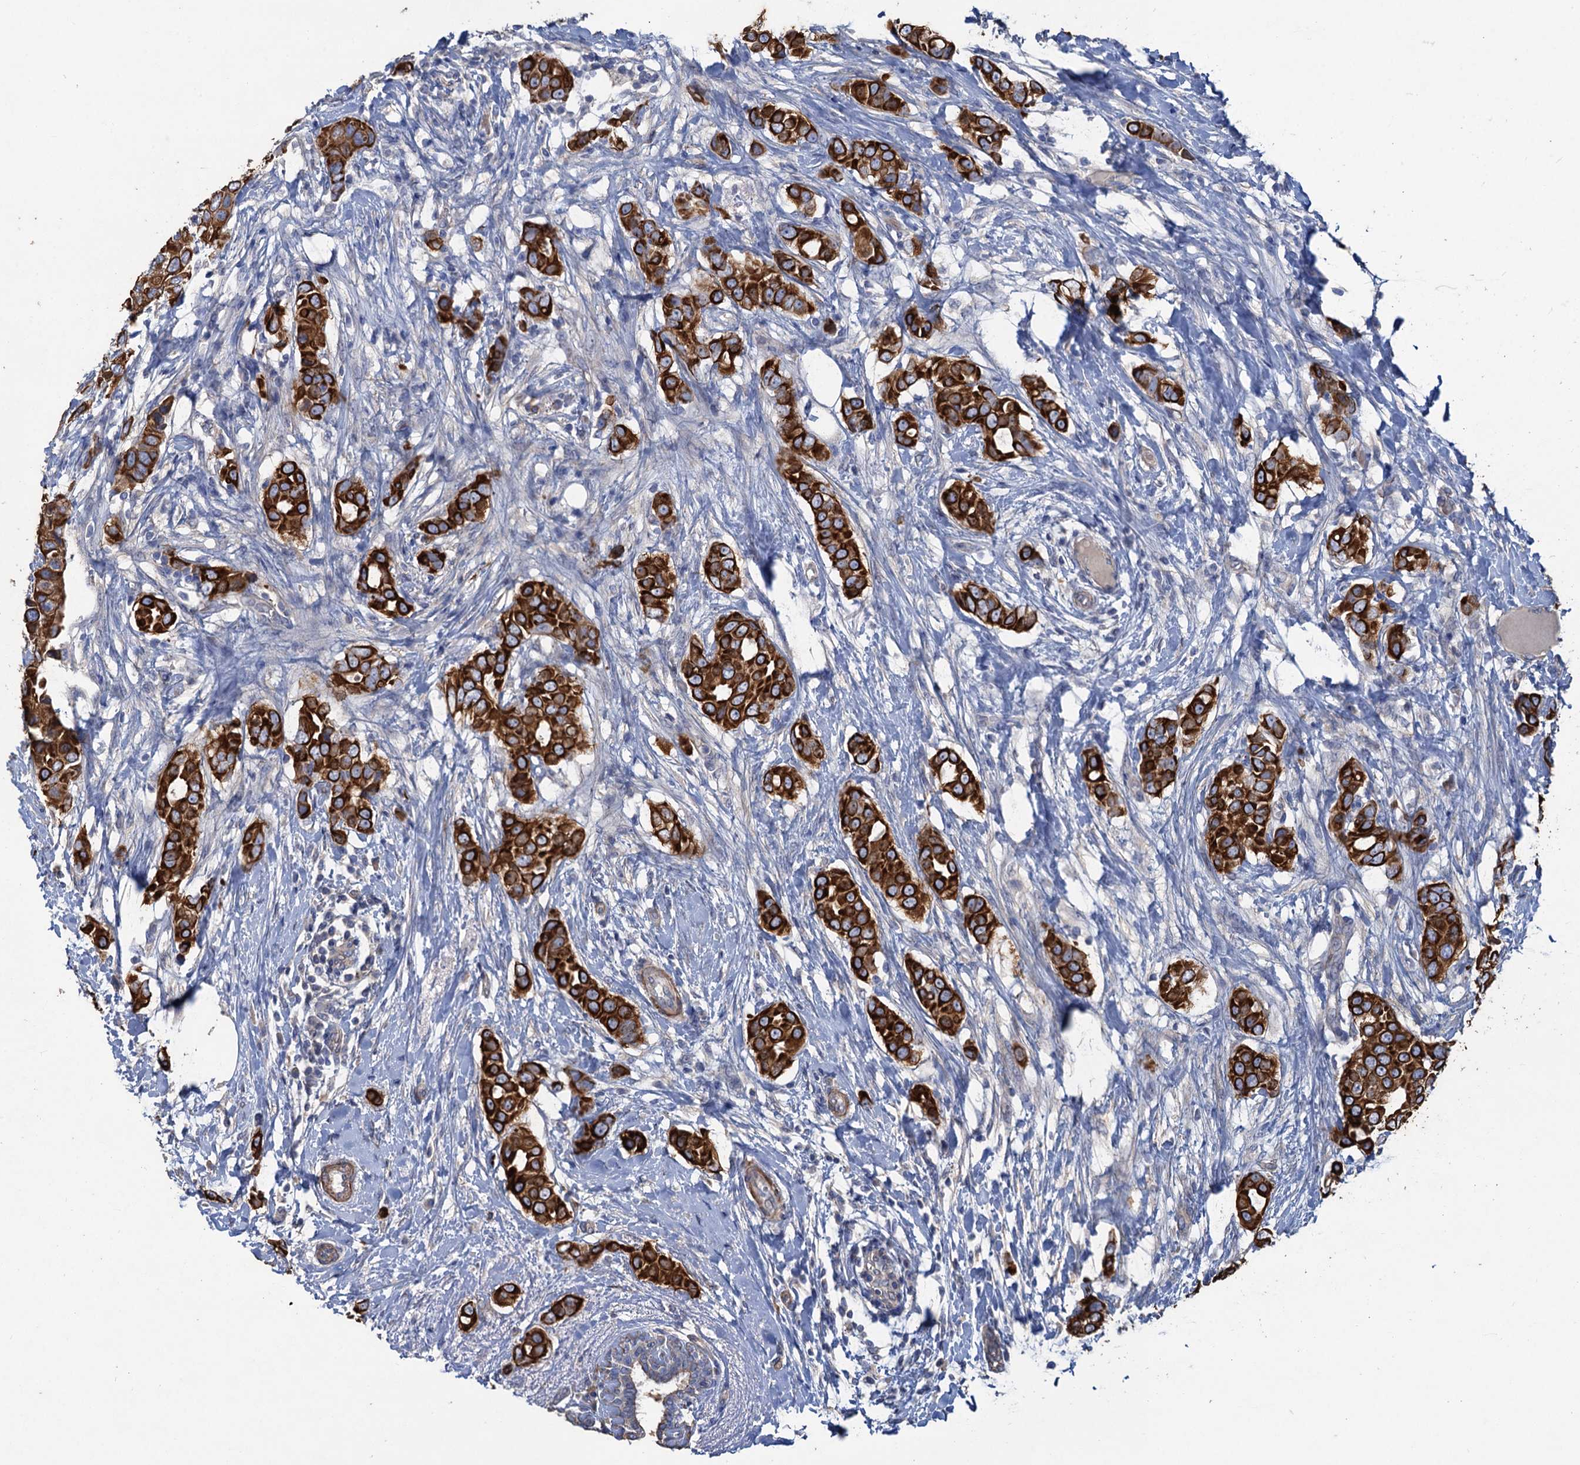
{"staining": {"intensity": "strong", "quantity": ">75%", "location": "cytoplasmic/membranous"}, "tissue": "breast cancer", "cell_type": "Tumor cells", "image_type": "cancer", "snomed": [{"axis": "morphology", "description": "Lobular carcinoma"}, {"axis": "topography", "description": "Breast"}], "caption": "About >75% of tumor cells in breast lobular carcinoma show strong cytoplasmic/membranous protein expression as visualized by brown immunohistochemical staining.", "gene": "SMCO3", "patient": {"sex": "female", "age": 51}}